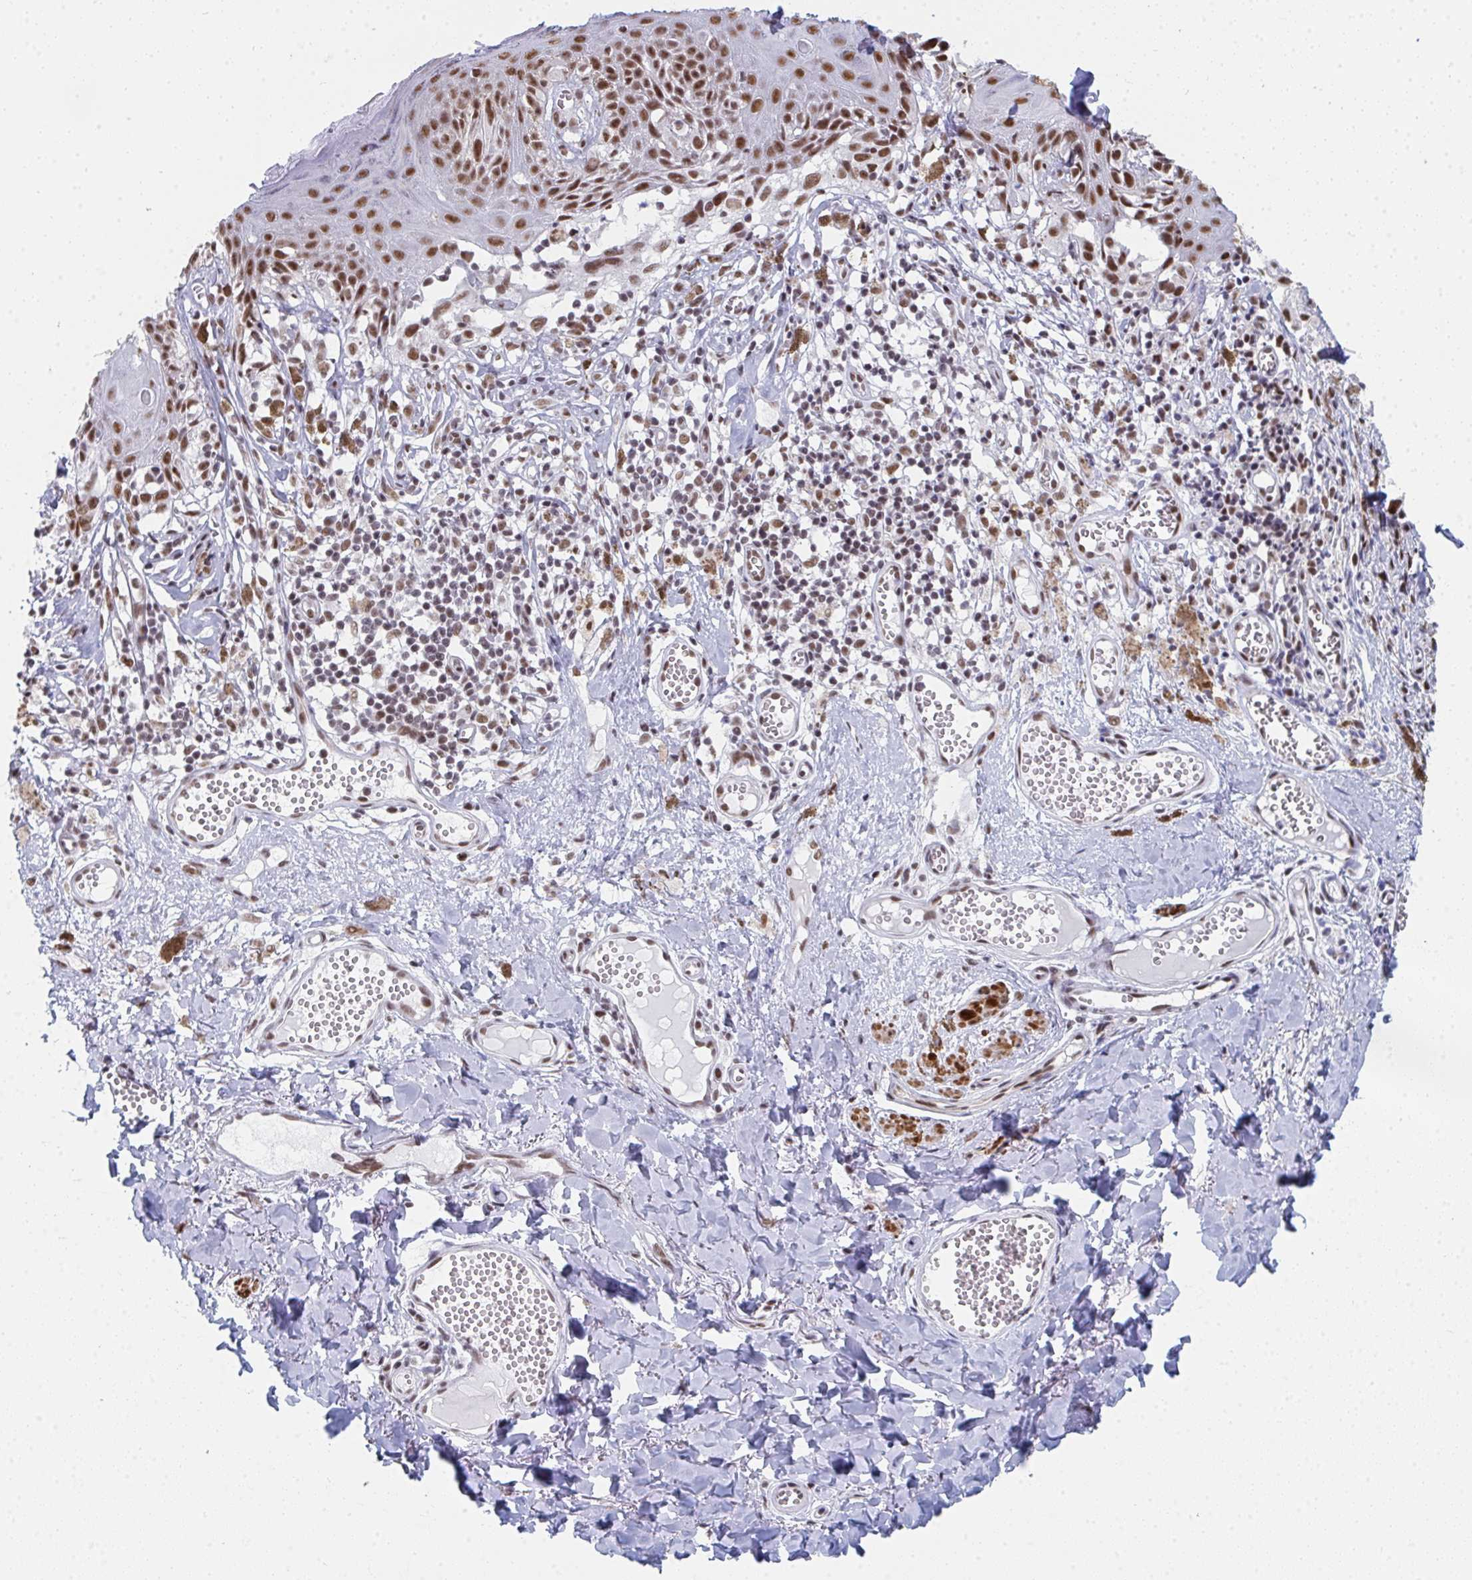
{"staining": {"intensity": "moderate", "quantity": ">75%", "location": "nuclear"}, "tissue": "melanoma", "cell_type": "Tumor cells", "image_type": "cancer", "snomed": [{"axis": "morphology", "description": "Malignant melanoma, NOS"}, {"axis": "topography", "description": "Skin"}], "caption": "Protein analysis of malignant melanoma tissue exhibits moderate nuclear positivity in approximately >75% of tumor cells.", "gene": "SNRNP70", "patient": {"sex": "female", "age": 49}}